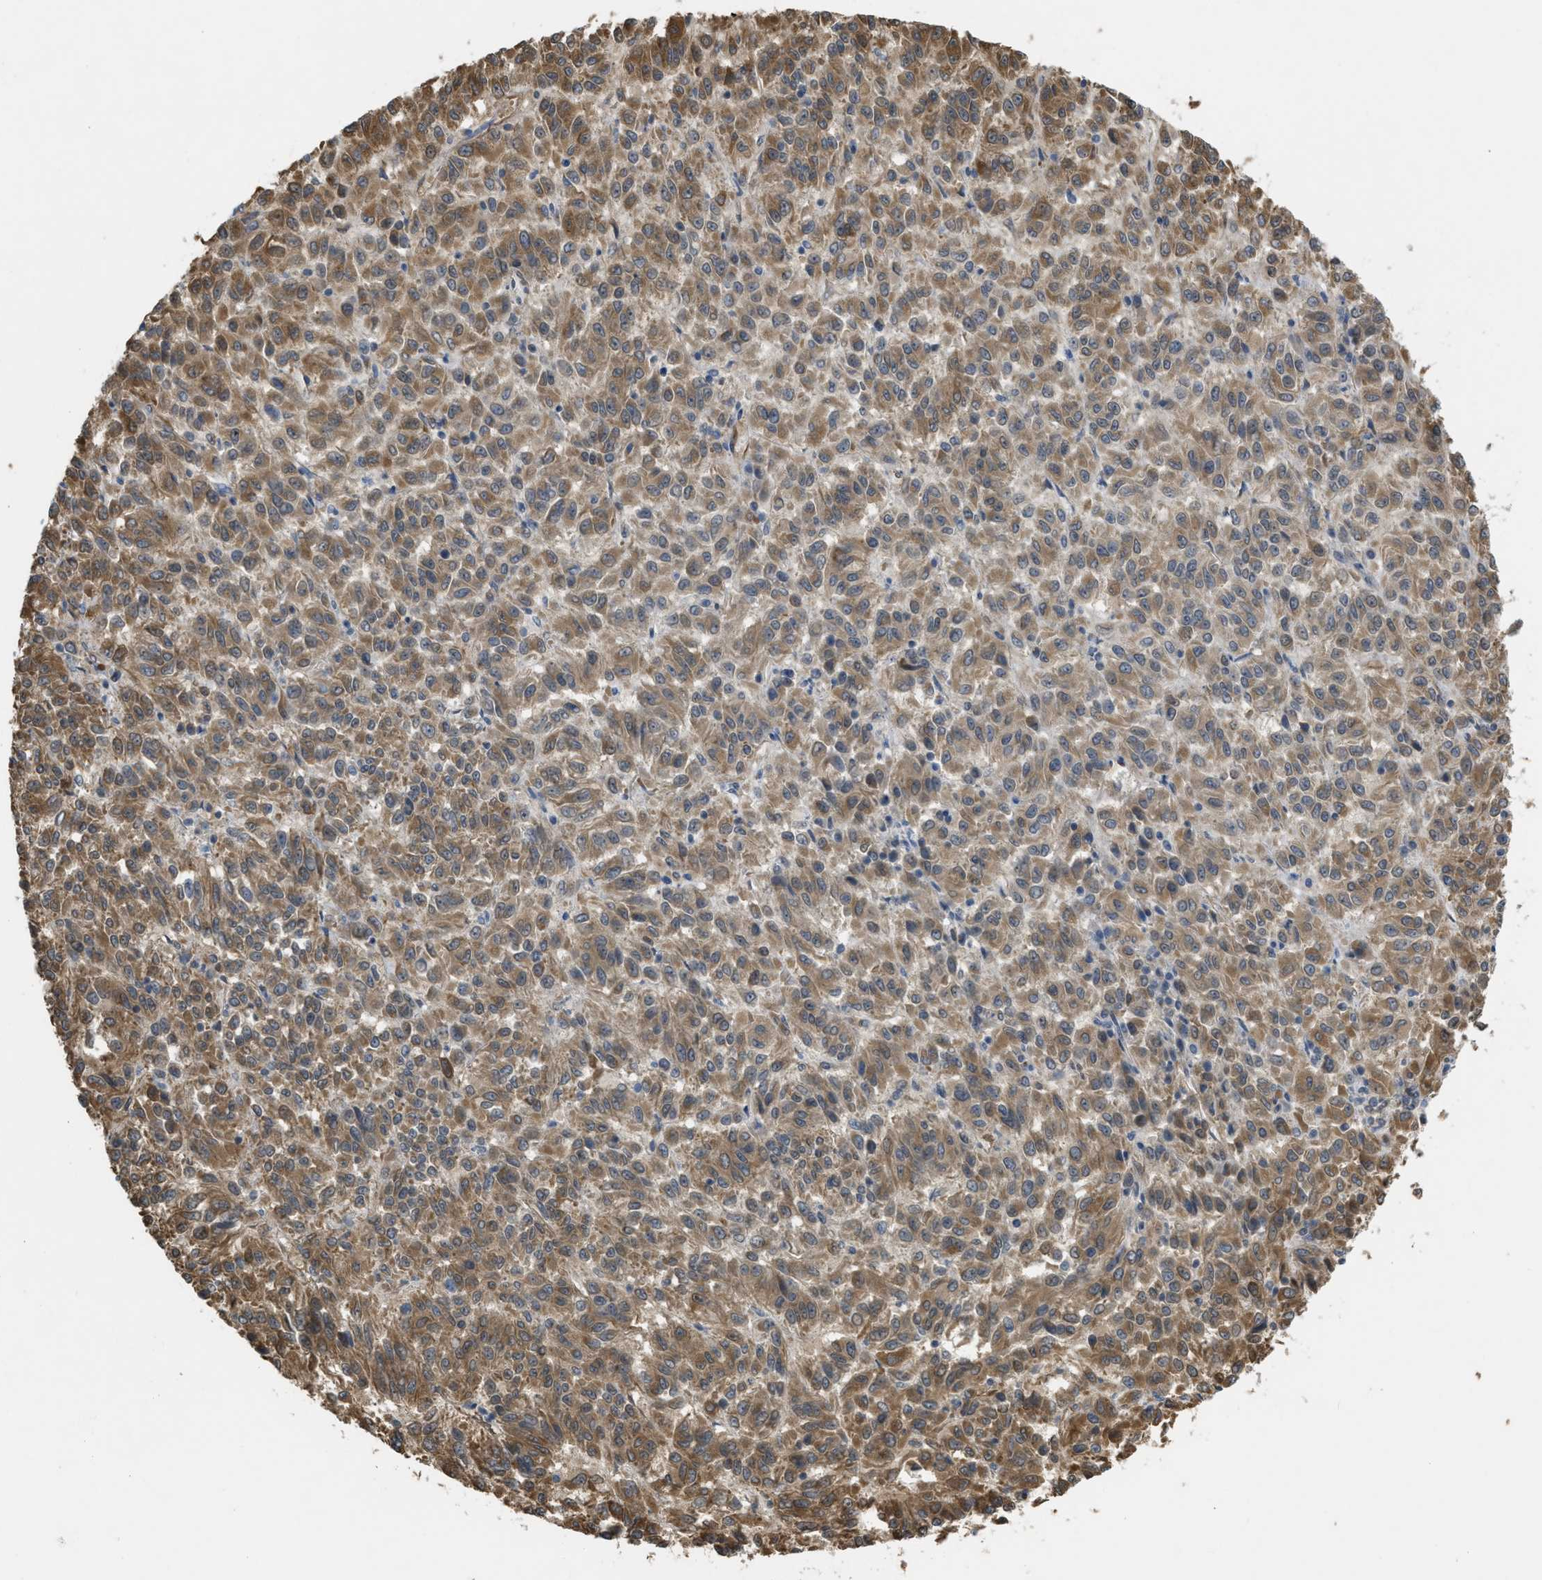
{"staining": {"intensity": "weak", "quantity": ">75%", "location": "cytoplasmic/membranous"}, "tissue": "melanoma", "cell_type": "Tumor cells", "image_type": "cancer", "snomed": [{"axis": "morphology", "description": "Malignant melanoma, Metastatic site"}, {"axis": "topography", "description": "Lung"}], "caption": "Brown immunohistochemical staining in human melanoma exhibits weak cytoplasmic/membranous staining in approximately >75% of tumor cells.", "gene": "BAG3", "patient": {"sex": "male", "age": 64}}